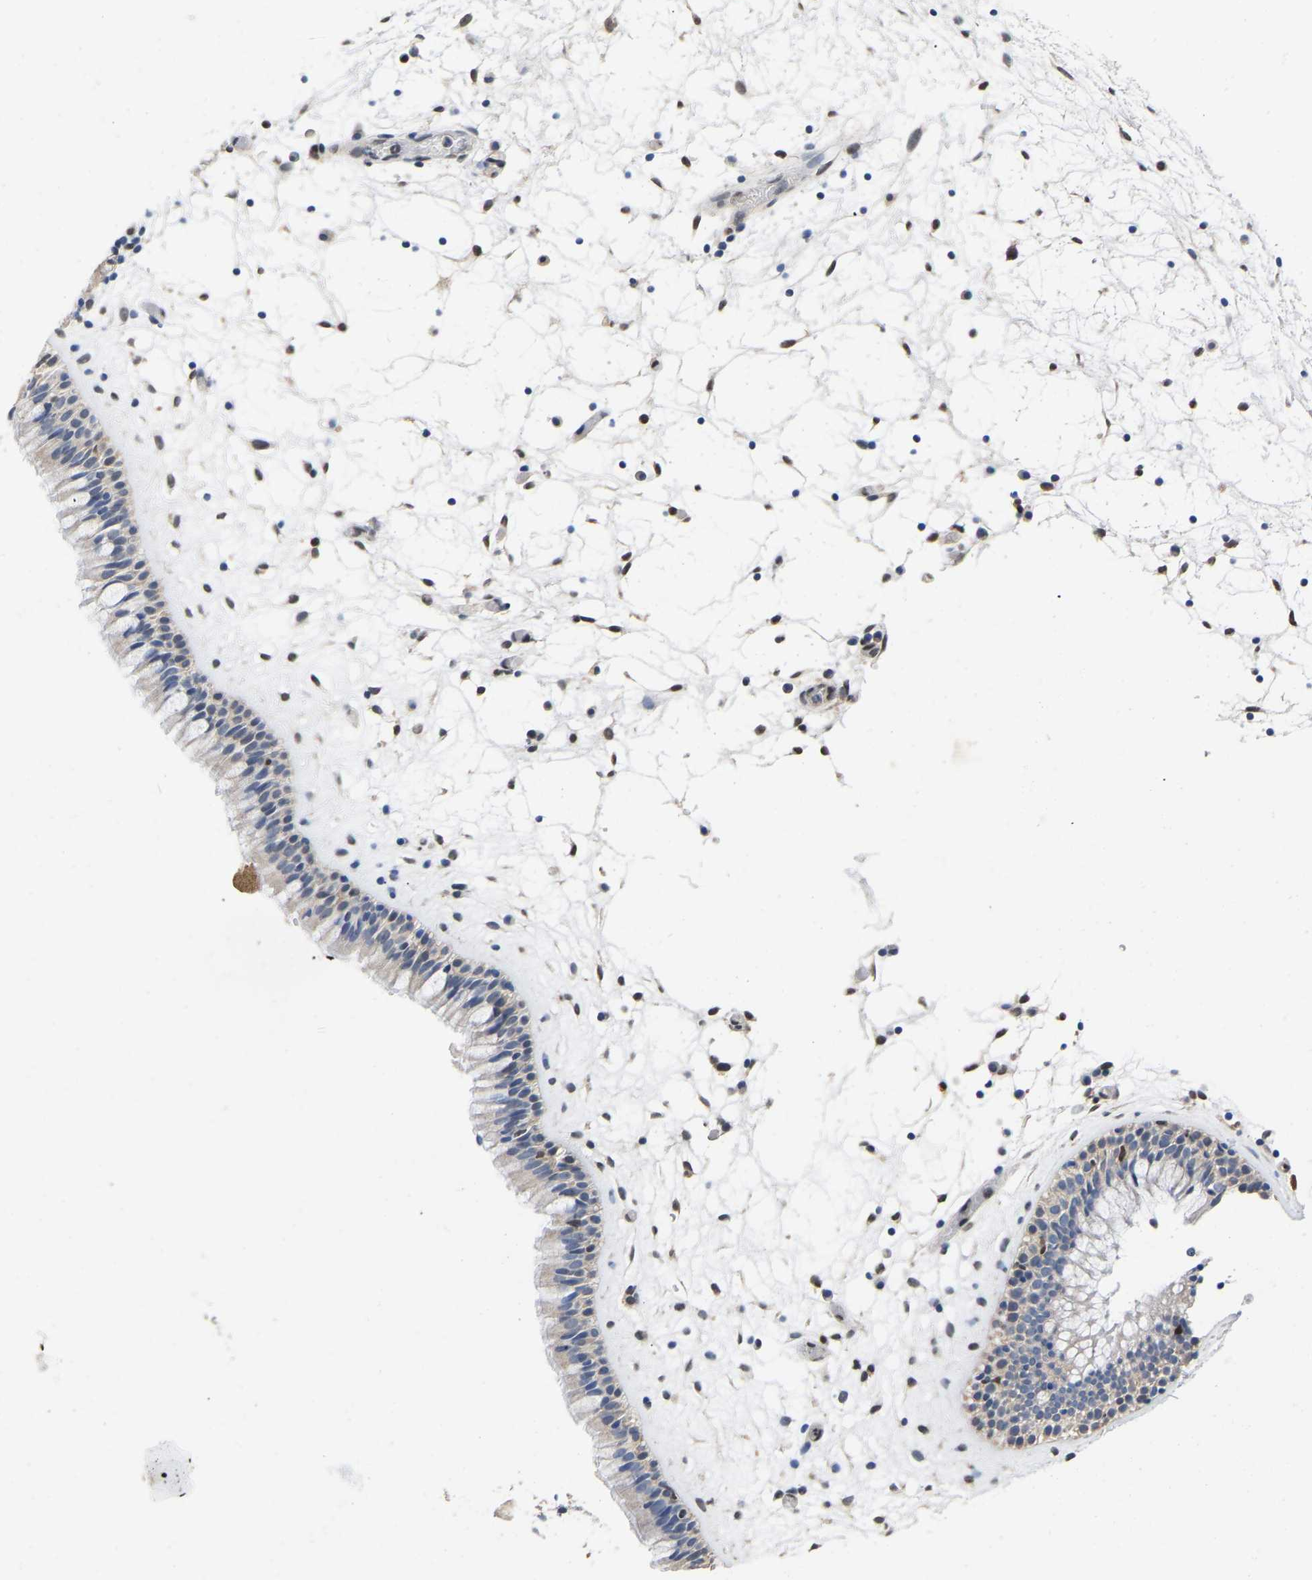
{"staining": {"intensity": "weak", "quantity": "<25%", "location": "nuclear"}, "tissue": "nasopharynx", "cell_type": "Respiratory epithelial cells", "image_type": "normal", "snomed": [{"axis": "morphology", "description": "Normal tissue, NOS"}, {"axis": "morphology", "description": "Inflammation, NOS"}, {"axis": "topography", "description": "Nasopharynx"}], "caption": "IHC photomicrograph of unremarkable nasopharynx: nasopharynx stained with DAB (3,3'-diaminobenzidine) shows no significant protein expression in respiratory epithelial cells.", "gene": "QKI", "patient": {"sex": "male", "age": 48}}